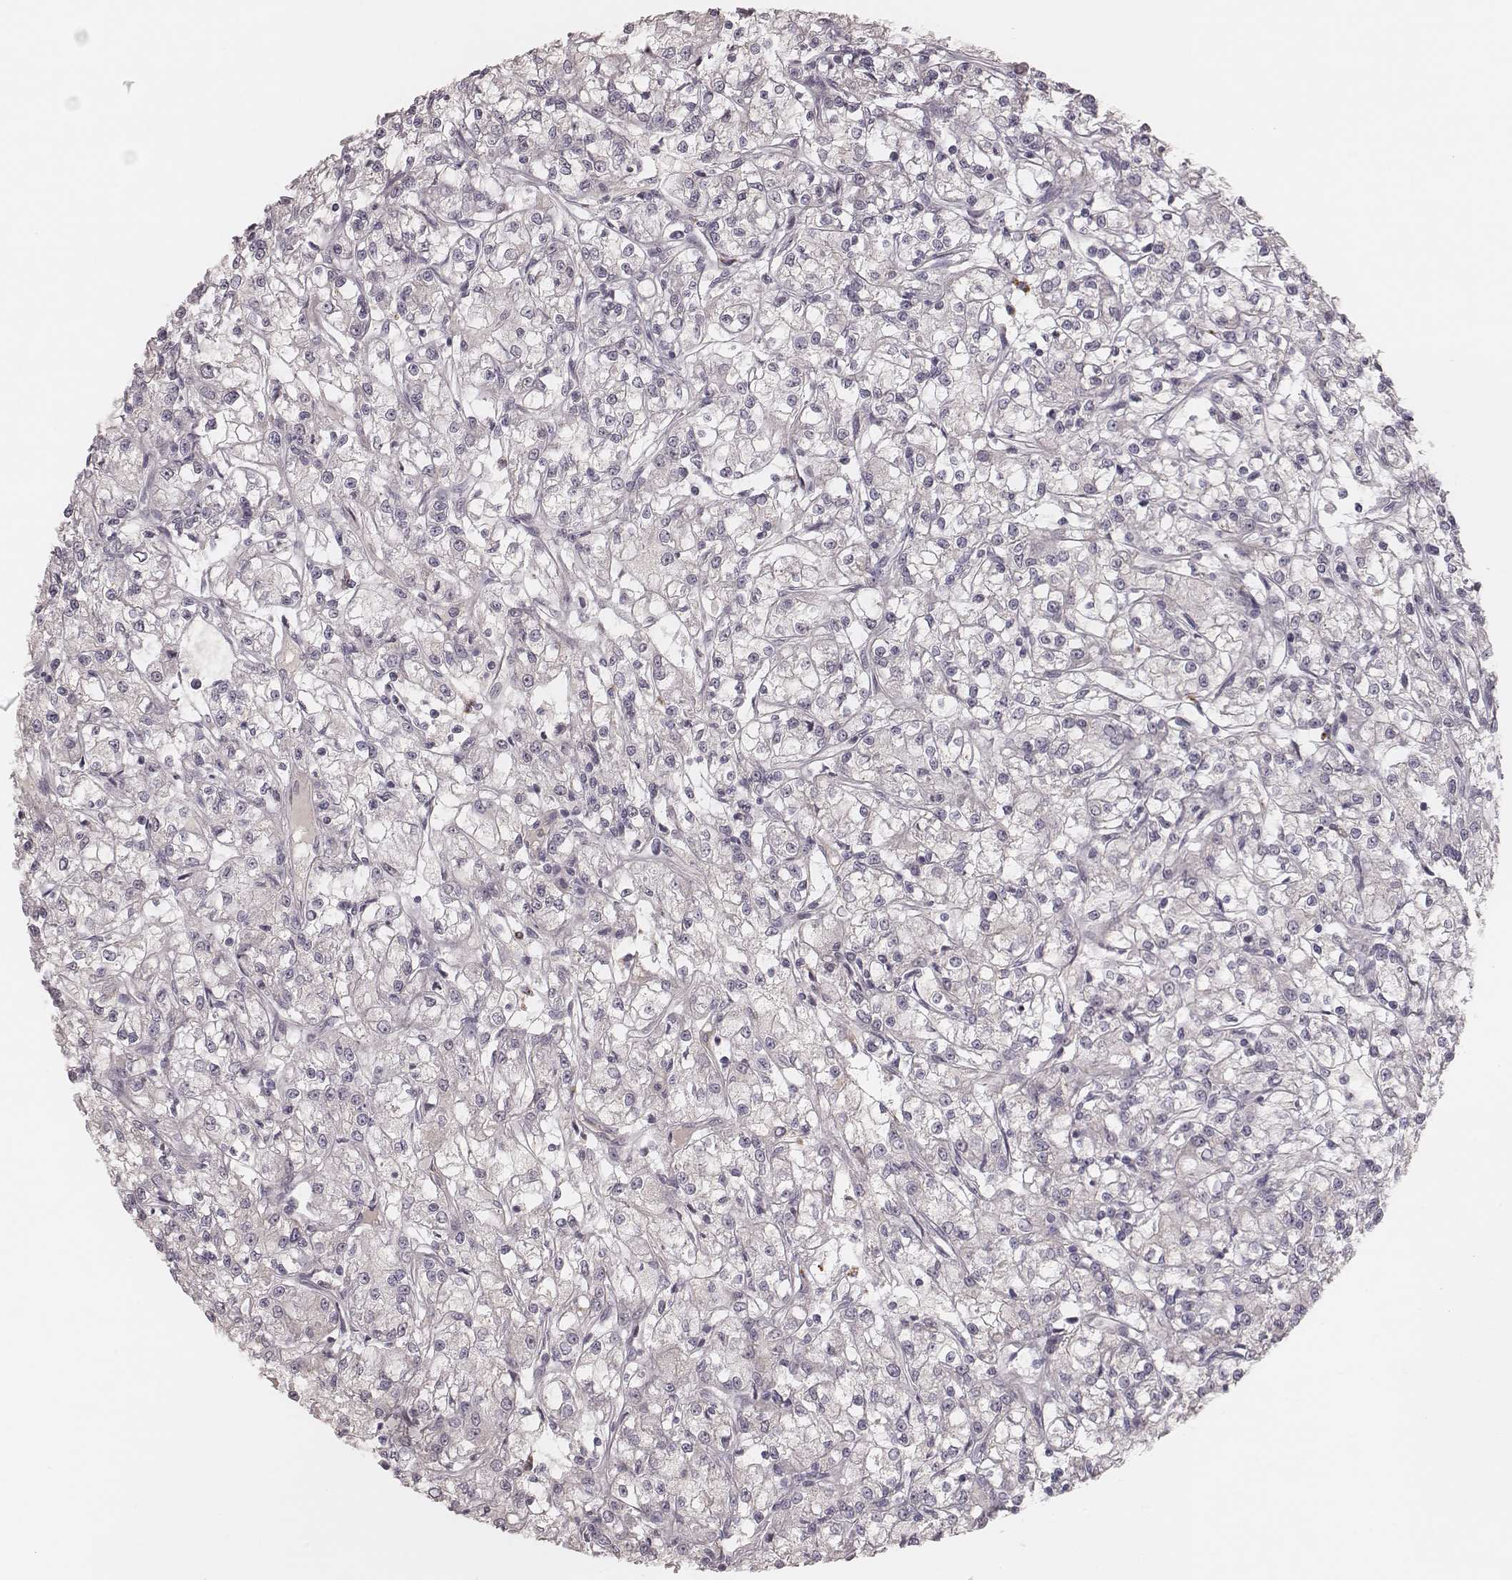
{"staining": {"intensity": "negative", "quantity": "none", "location": "none"}, "tissue": "renal cancer", "cell_type": "Tumor cells", "image_type": "cancer", "snomed": [{"axis": "morphology", "description": "Adenocarcinoma, NOS"}, {"axis": "topography", "description": "Kidney"}], "caption": "Renal cancer was stained to show a protein in brown. There is no significant staining in tumor cells.", "gene": "FAM13B", "patient": {"sex": "female", "age": 59}}